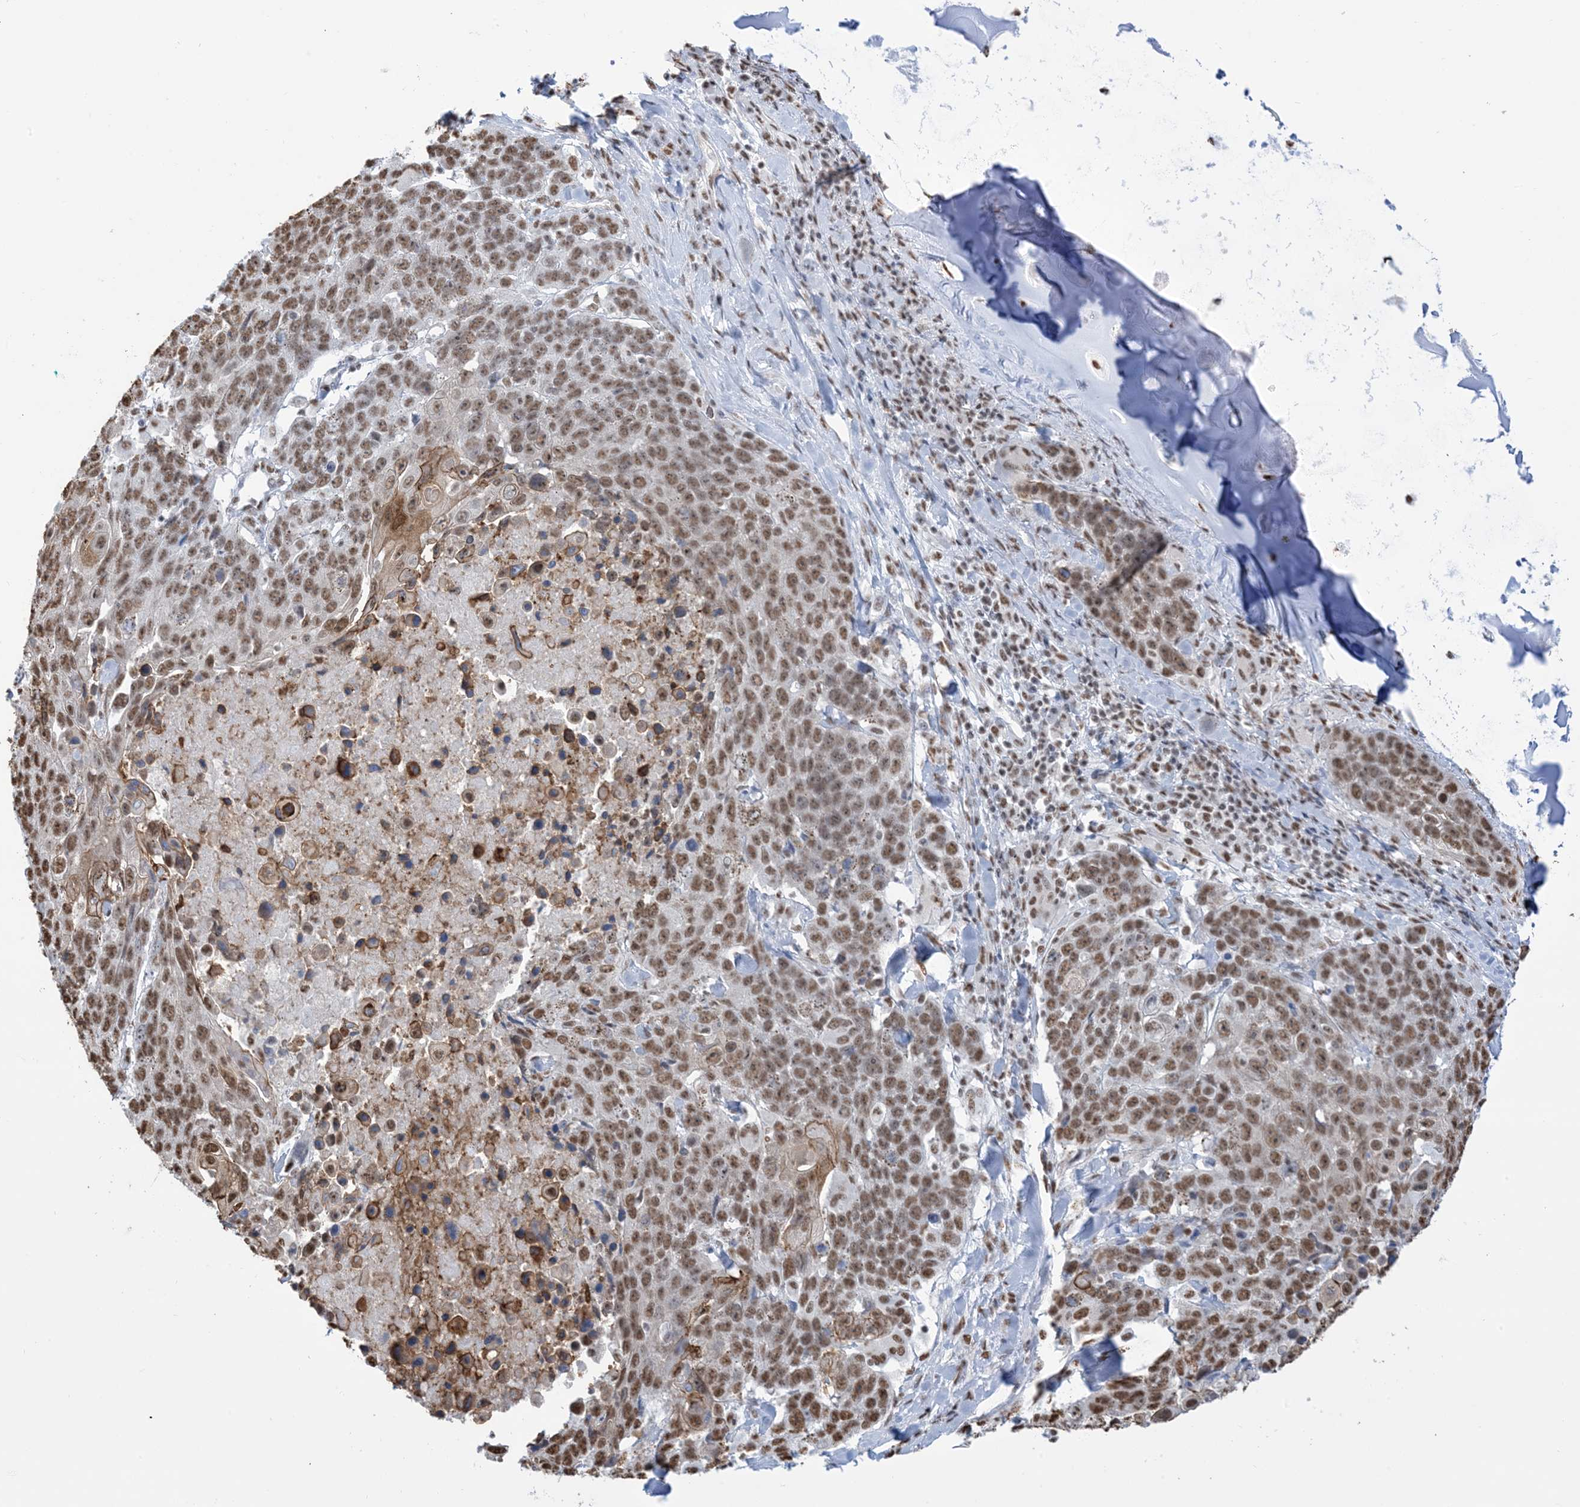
{"staining": {"intensity": "moderate", "quantity": ">75%", "location": "nuclear"}, "tissue": "lung cancer", "cell_type": "Tumor cells", "image_type": "cancer", "snomed": [{"axis": "morphology", "description": "Squamous cell carcinoma, NOS"}, {"axis": "topography", "description": "Lung"}], "caption": "This is an image of immunohistochemistry staining of lung cancer, which shows moderate expression in the nuclear of tumor cells.", "gene": "ZNF792", "patient": {"sex": "male", "age": 66}}